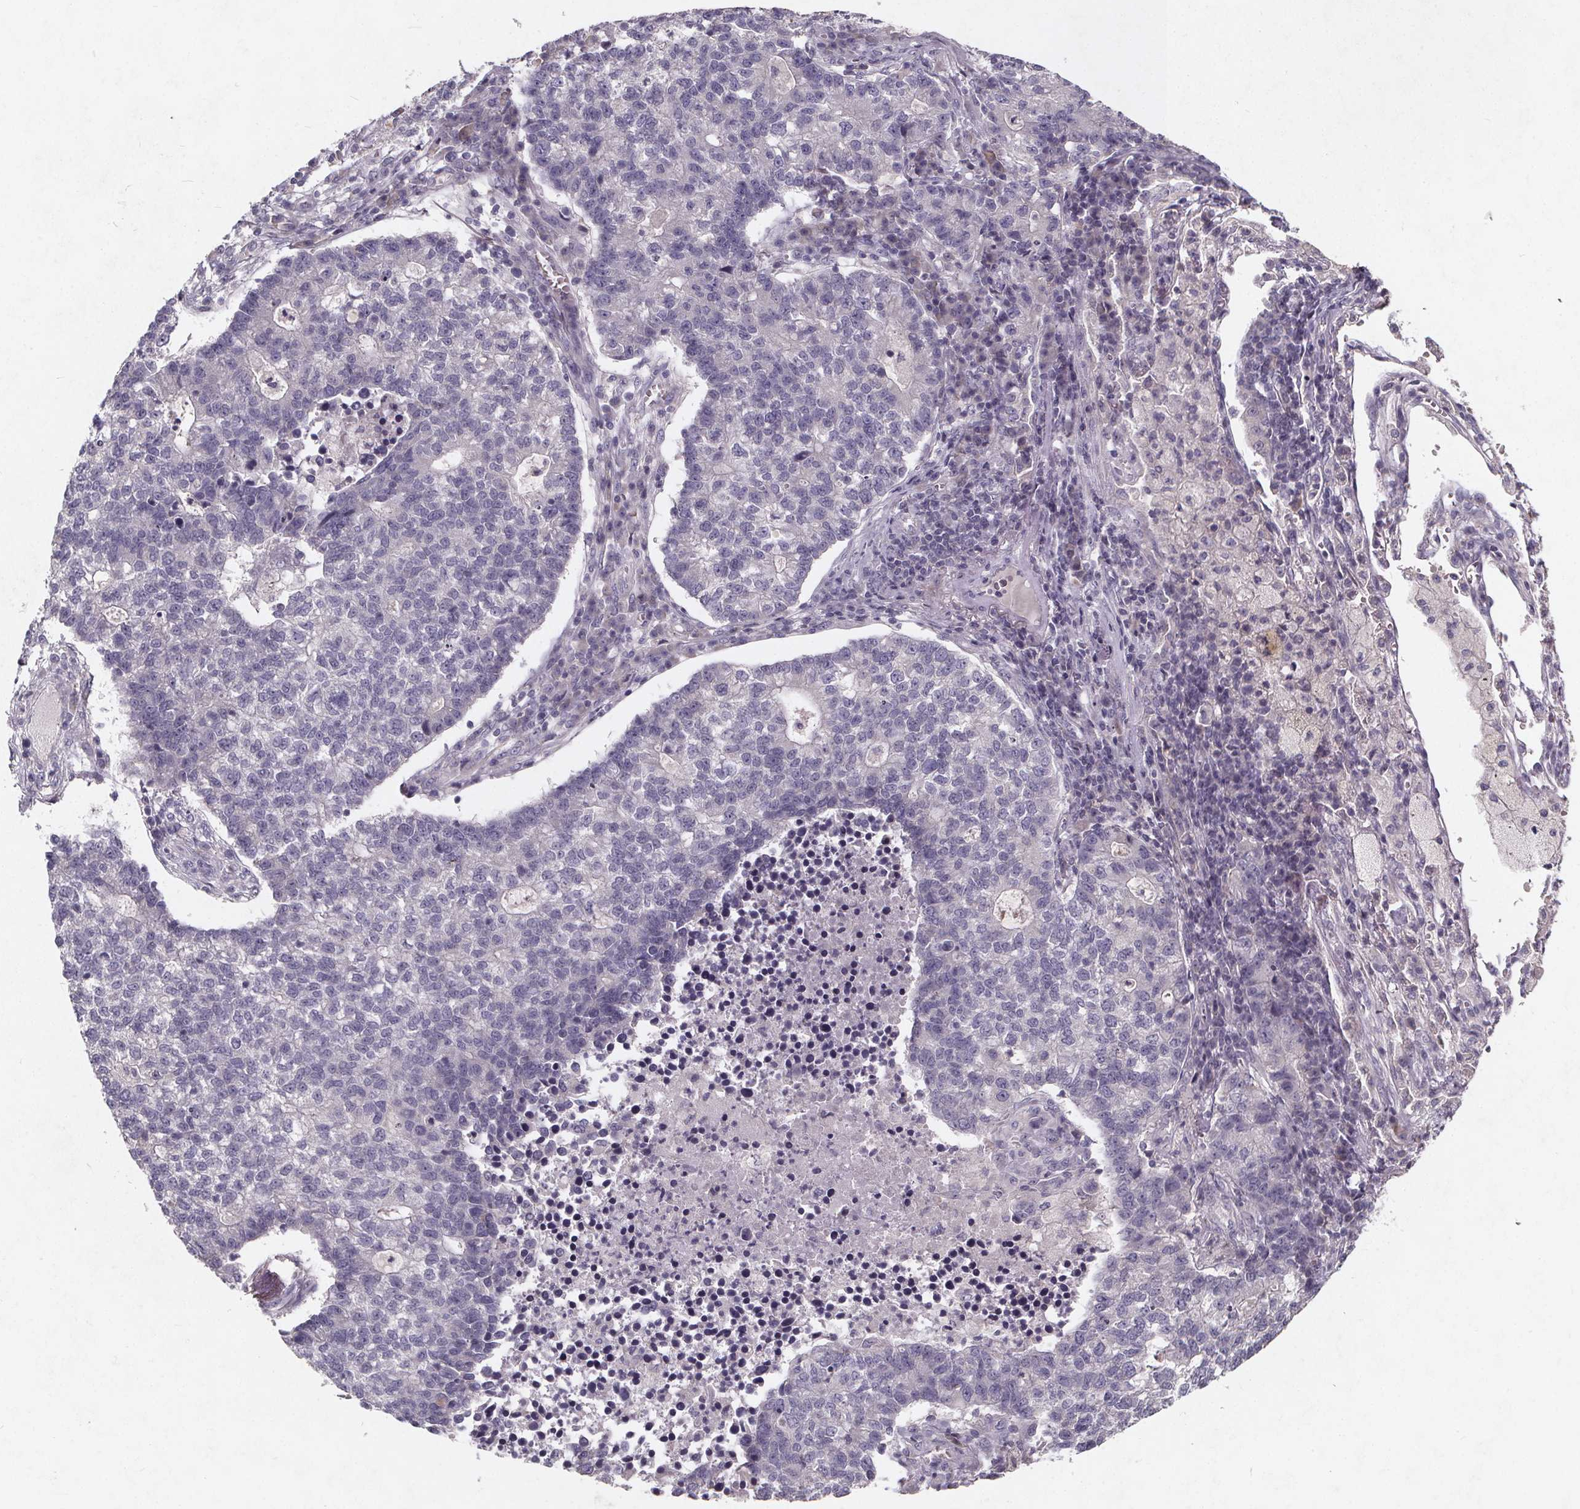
{"staining": {"intensity": "negative", "quantity": "none", "location": "none"}, "tissue": "lung cancer", "cell_type": "Tumor cells", "image_type": "cancer", "snomed": [{"axis": "morphology", "description": "Adenocarcinoma, NOS"}, {"axis": "topography", "description": "Lung"}], "caption": "Protein analysis of lung cancer (adenocarcinoma) exhibits no significant expression in tumor cells. (Stains: DAB (3,3'-diaminobenzidine) immunohistochemistry with hematoxylin counter stain, Microscopy: brightfield microscopy at high magnification).", "gene": "TSPAN14", "patient": {"sex": "male", "age": 57}}